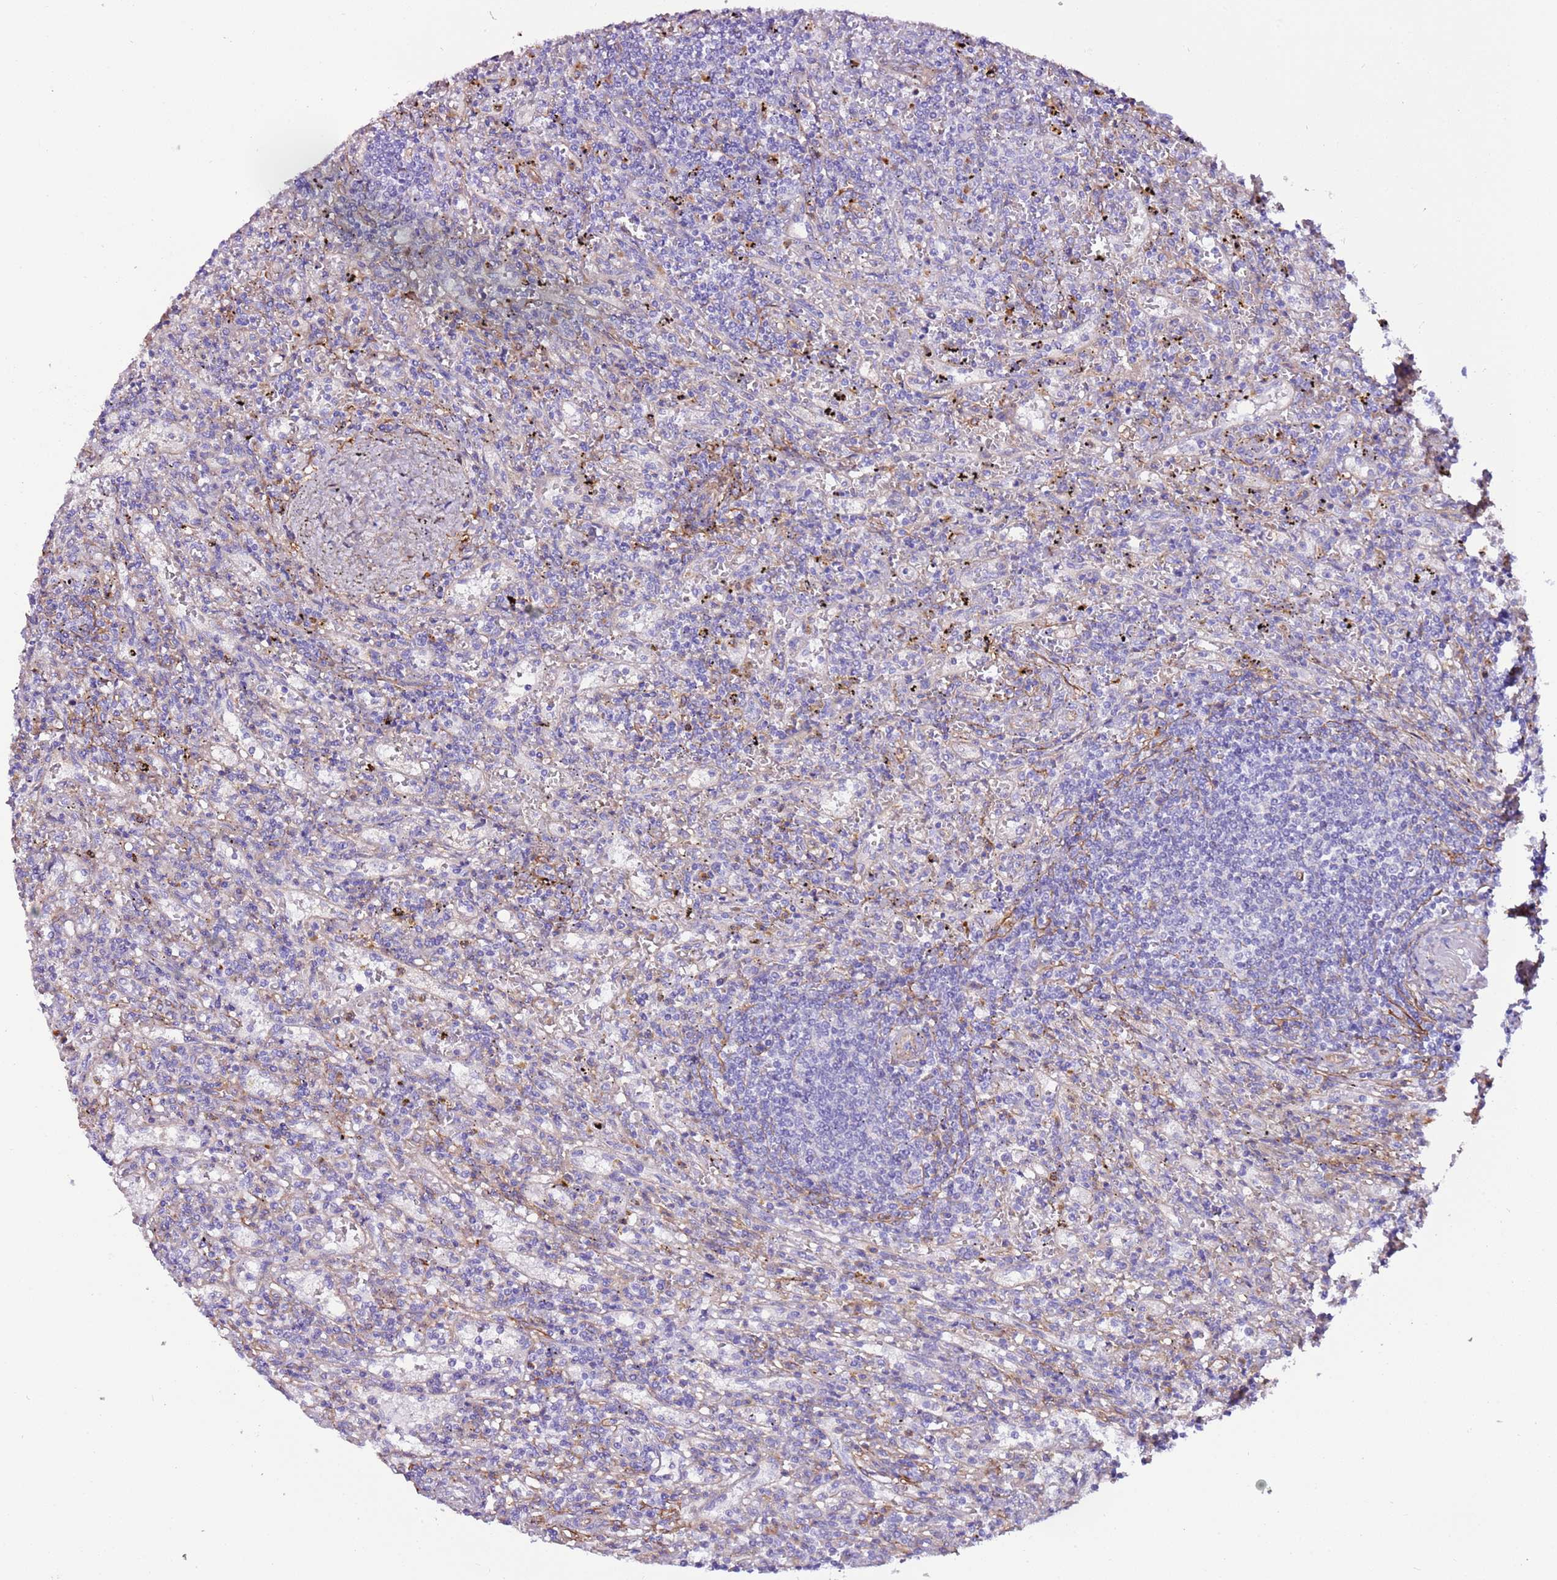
{"staining": {"intensity": "negative", "quantity": "none", "location": "none"}, "tissue": "lymphoma", "cell_type": "Tumor cells", "image_type": "cancer", "snomed": [{"axis": "morphology", "description": "Malignant lymphoma, non-Hodgkin's type, Low grade"}, {"axis": "topography", "description": "Spleen"}], "caption": "This photomicrograph is of lymphoma stained with immunohistochemistry to label a protein in brown with the nuclei are counter-stained blue. There is no positivity in tumor cells.", "gene": "FAM174C", "patient": {"sex": "male", "age": 76}}